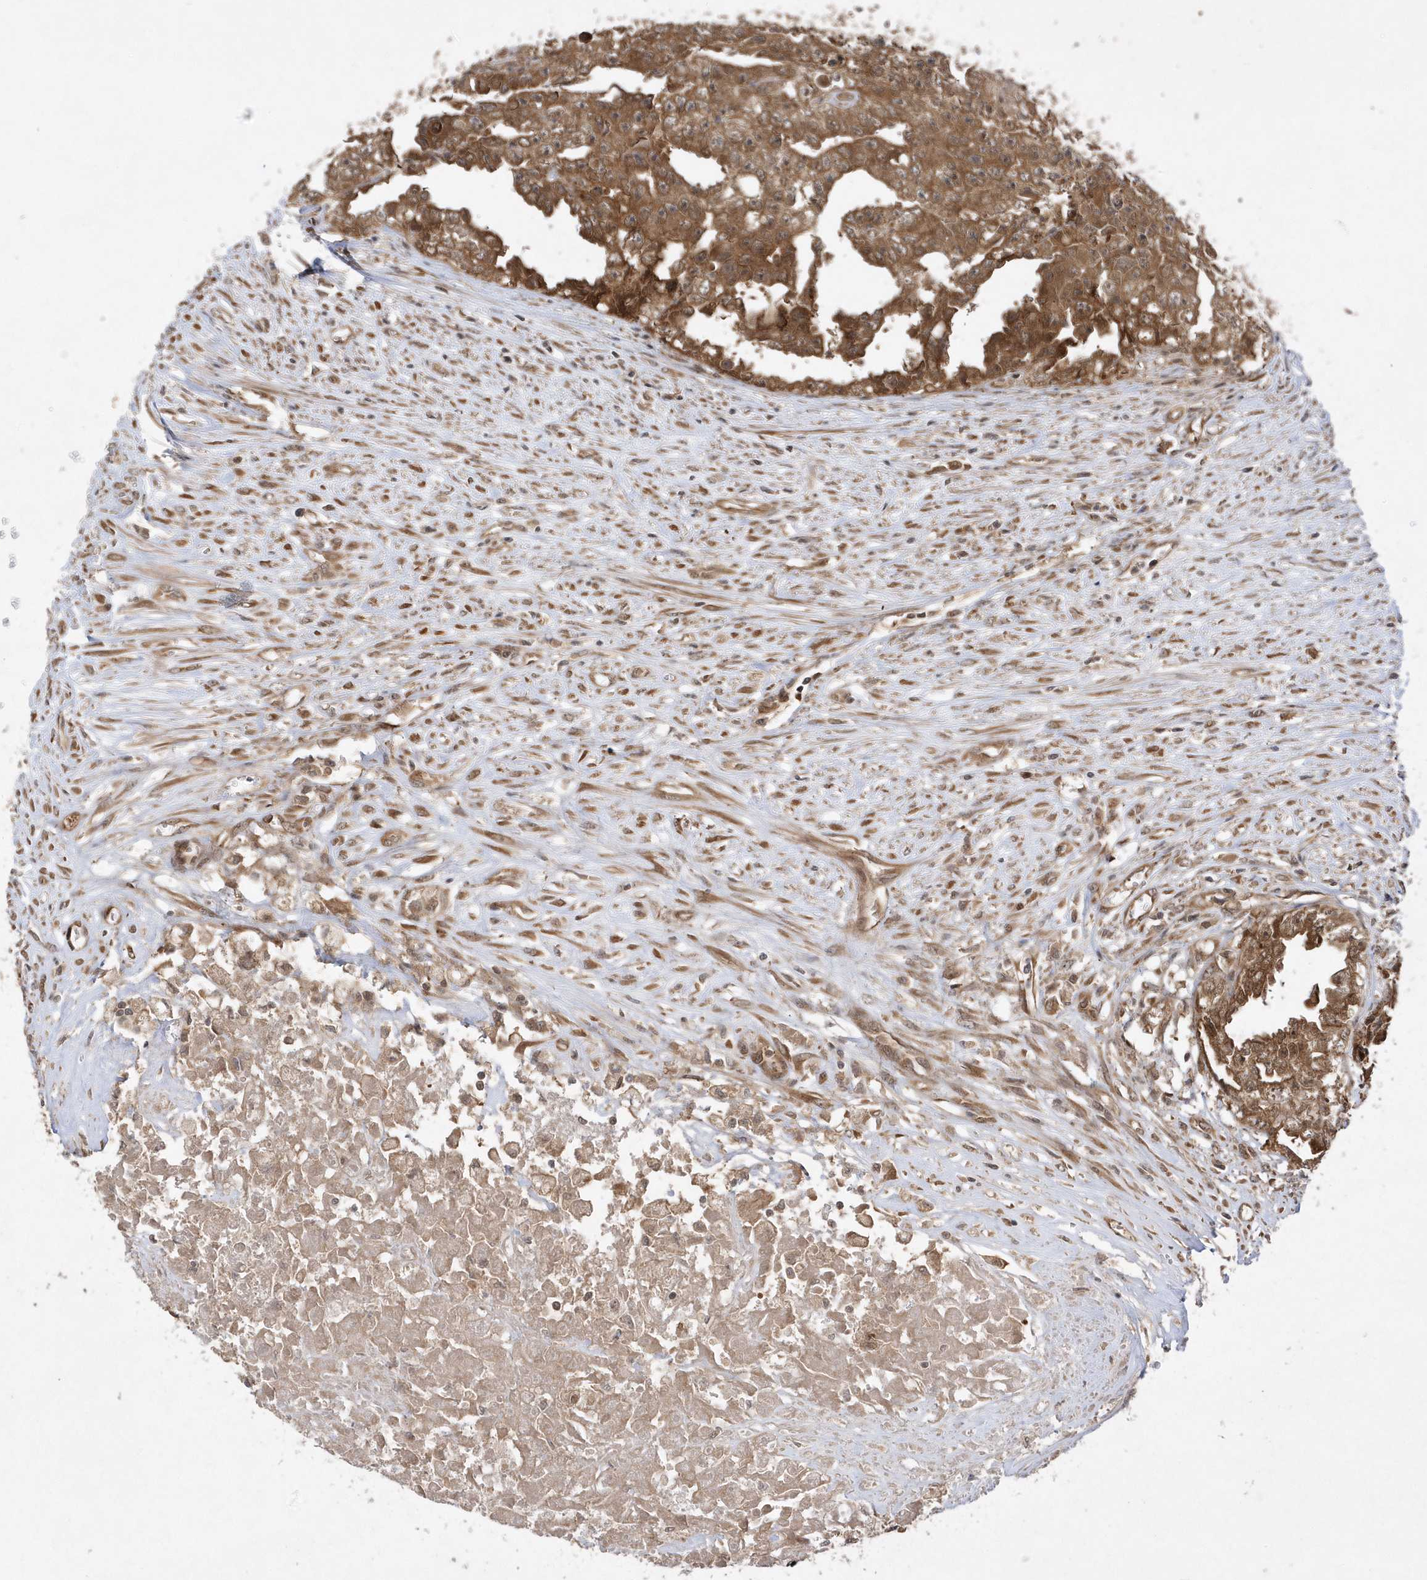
{"staining": {"intensity": "moderate", "quantity": ">75%", "location": "cytoplasmic/membranous"}, "tissue": "testis cancer", "cell_type": "Tumor cells", "image_type": "cancer", "snomed": [{"axis": "morphology", "description": "Seminoma, NOS"}, {"axis": "morphology", "description": "Carcinoma, Embryonal, NOS"}, {"axis": "topography", "description": "Testis"}], "caption": "Immunohistochemical staining of human testis embryonal carcinoma reveals moderate cytoplasmic/membranous protein positivity in about >75% of tumor cells.", "gene": "GFM2", "patient": {"sex": "male", "age": 43}}